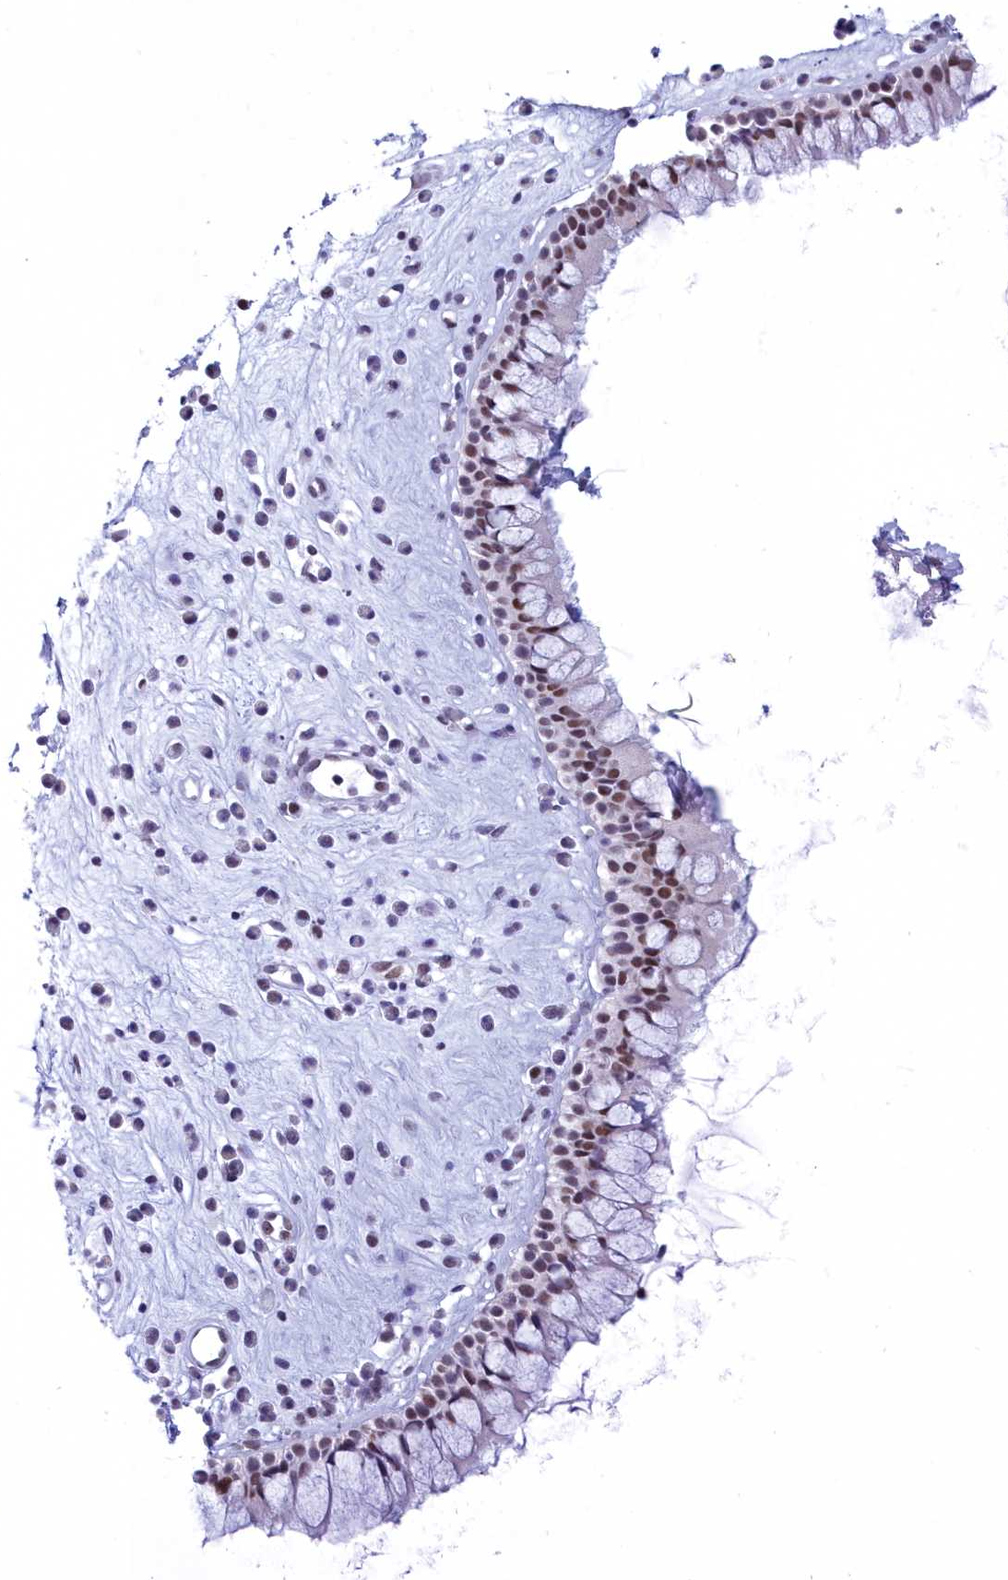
{"staining": {"intensity": "moderate", "quantity": ">75%", "location": "nuclear"}, "tissue": "nasopharynx", "cell_type": "Respiratory epithelial cells", "image_type": "normal", "snomed": [{"axis": "morphology", "description": "Normal tissue, NOS"}, {"axis": "morphology", "description": "Inflammation, NOS"}, {"axis": "topography", "description": "Nasopharynx"}], "caption": "Protein positivity by IHC shows moderate nuclear expression in approximately >75% of respiratory epithelial cells in benign nasopharynx.", "gene": "CDC26", "patient": {"sex": "male", "age": 29}}